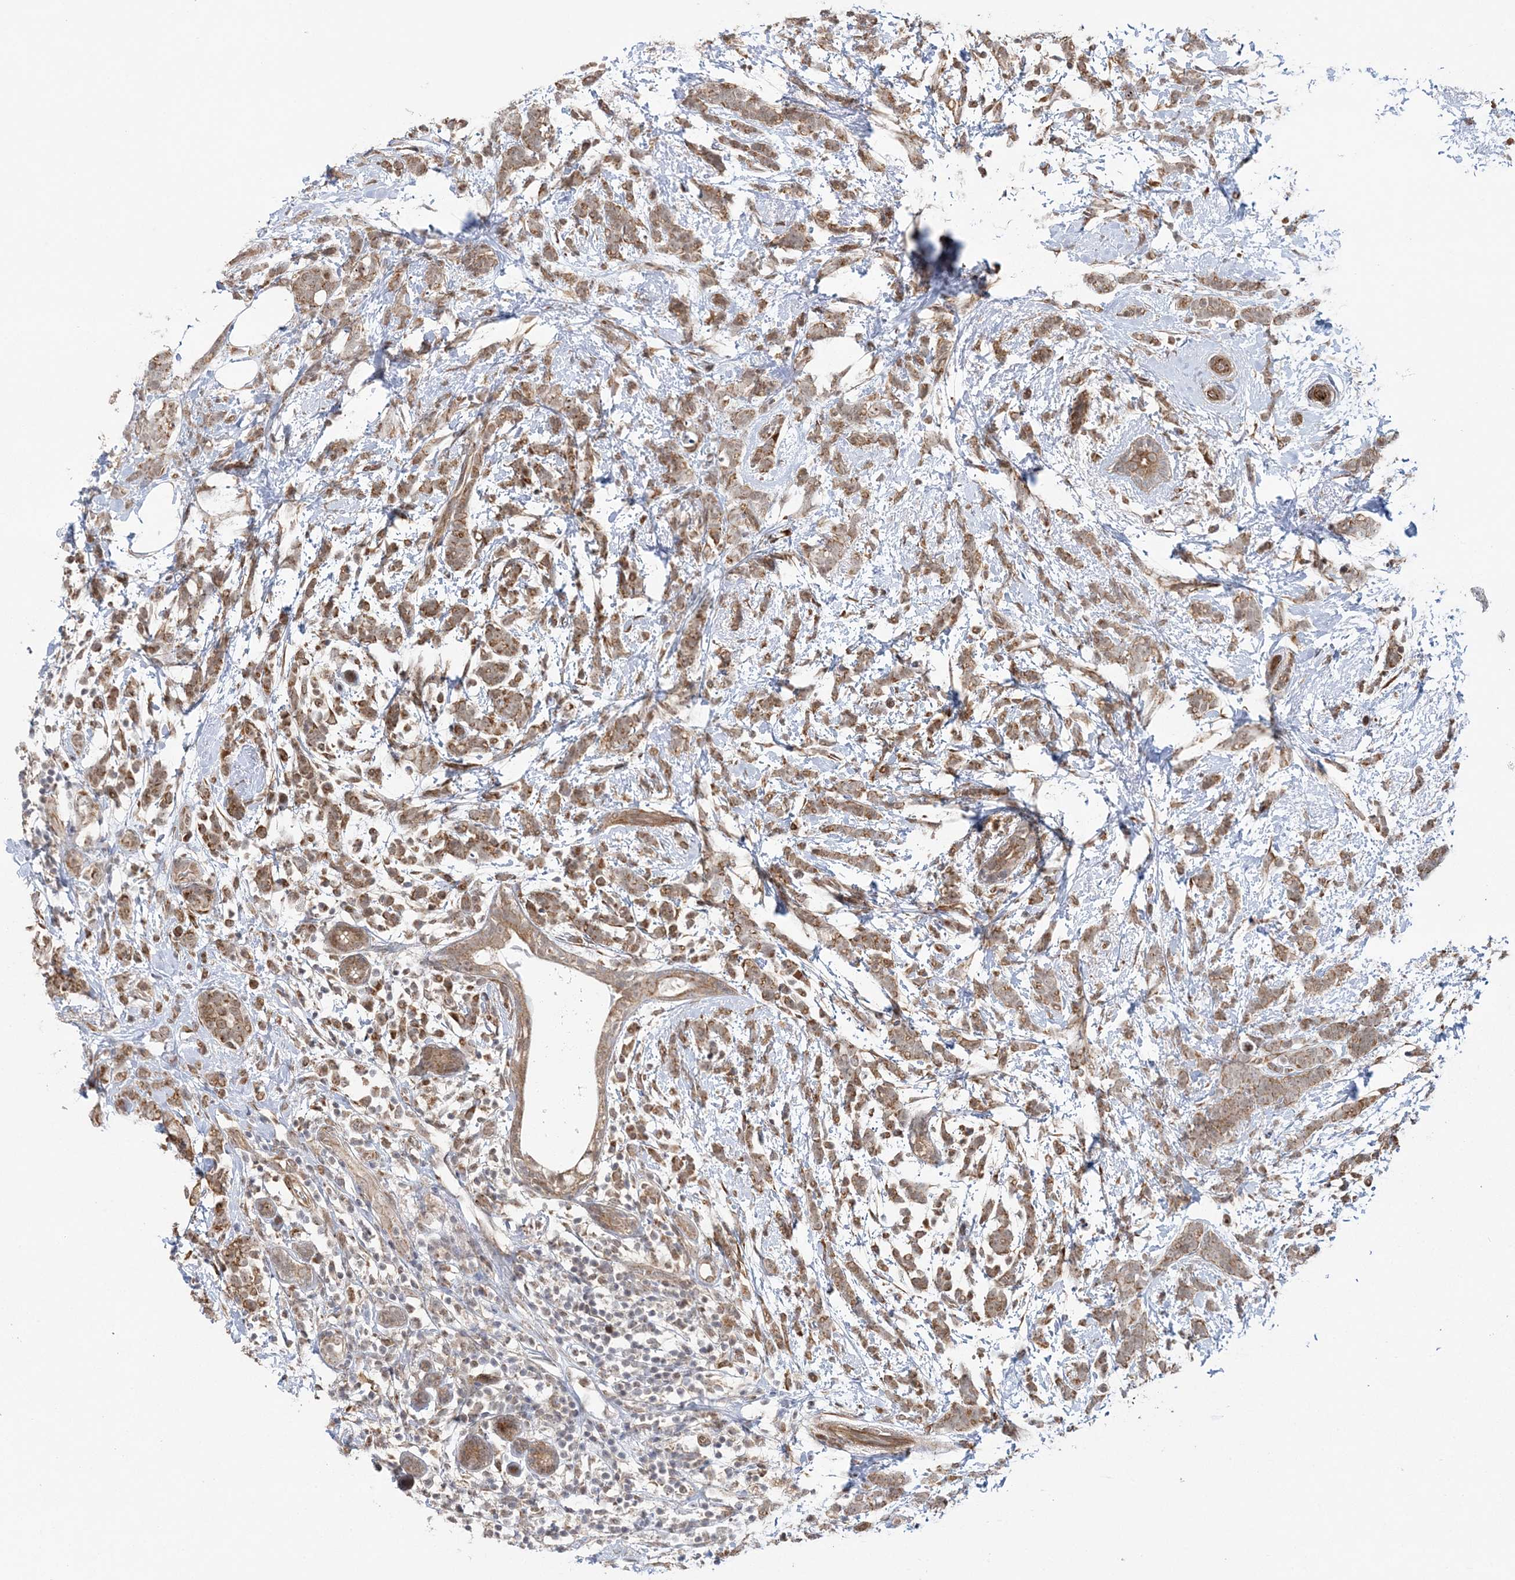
{"staining": {"intensity": "moderate", "quantity": ">75%", "location": "cytoplasmic/membranous"}, "tissue": "breast cancer", "cell_type": "Tumor cells", "image_type": "cancer", "snomed": [{"axis": "morphology", "description": "Lobular carcinoma"}, {"axis": "topography", "description": "Breast"}], "caption": "High-power microscopy captured an IHC histopathology image of breast cancer, revealing moderate cytoplasmic/membranous expression in about >75% of tumor cells.", "gene": "MRPL47", "patient": {"sex": "female", "age": 58}}